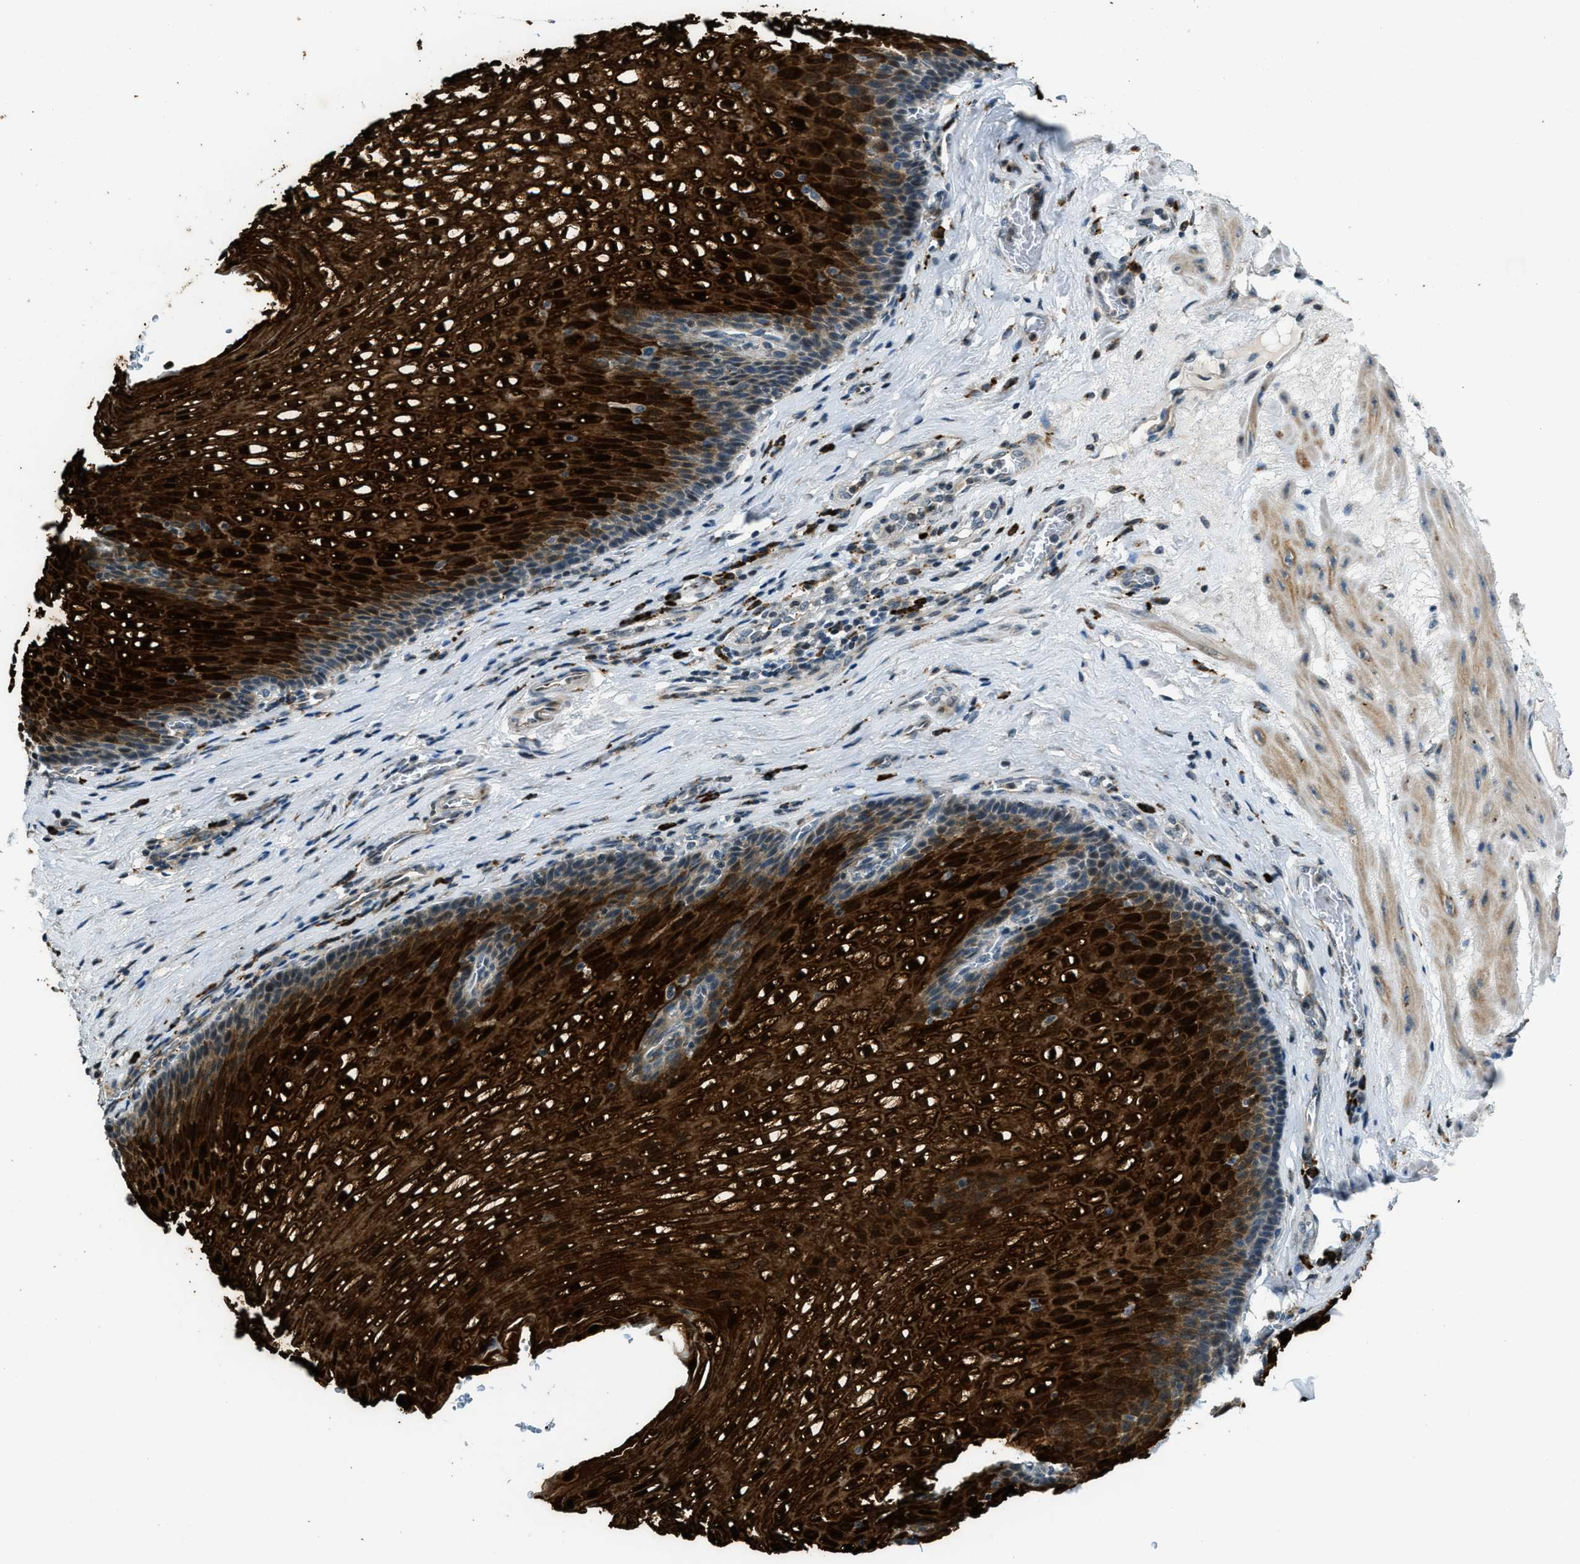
{"staining": {"intensity": "strong", "quantity": ">75%", "location": "cytoplasmic/membranous,nuclear"}, "tissue": "esophagus", "cell_type": "Squamous epithelial cells", "image_type": "normal", "snomed": [{"axis": "morphology", "description": "Normal tissue, NOS"}, {"axis": "topography", "description": "Esophagus"}], "caption": "Esophagus stained with immunohistochemistry reveals strong cytoplasmic/membranous,nuclear staining in about >75% of squamous epithelial cells. (DAB (3,3'-diaminobenzidine) = brown stain, brightfield microscopy at high magnification).", "gene": "HERC2", "patient": {"sex": "male", "age": 48}}